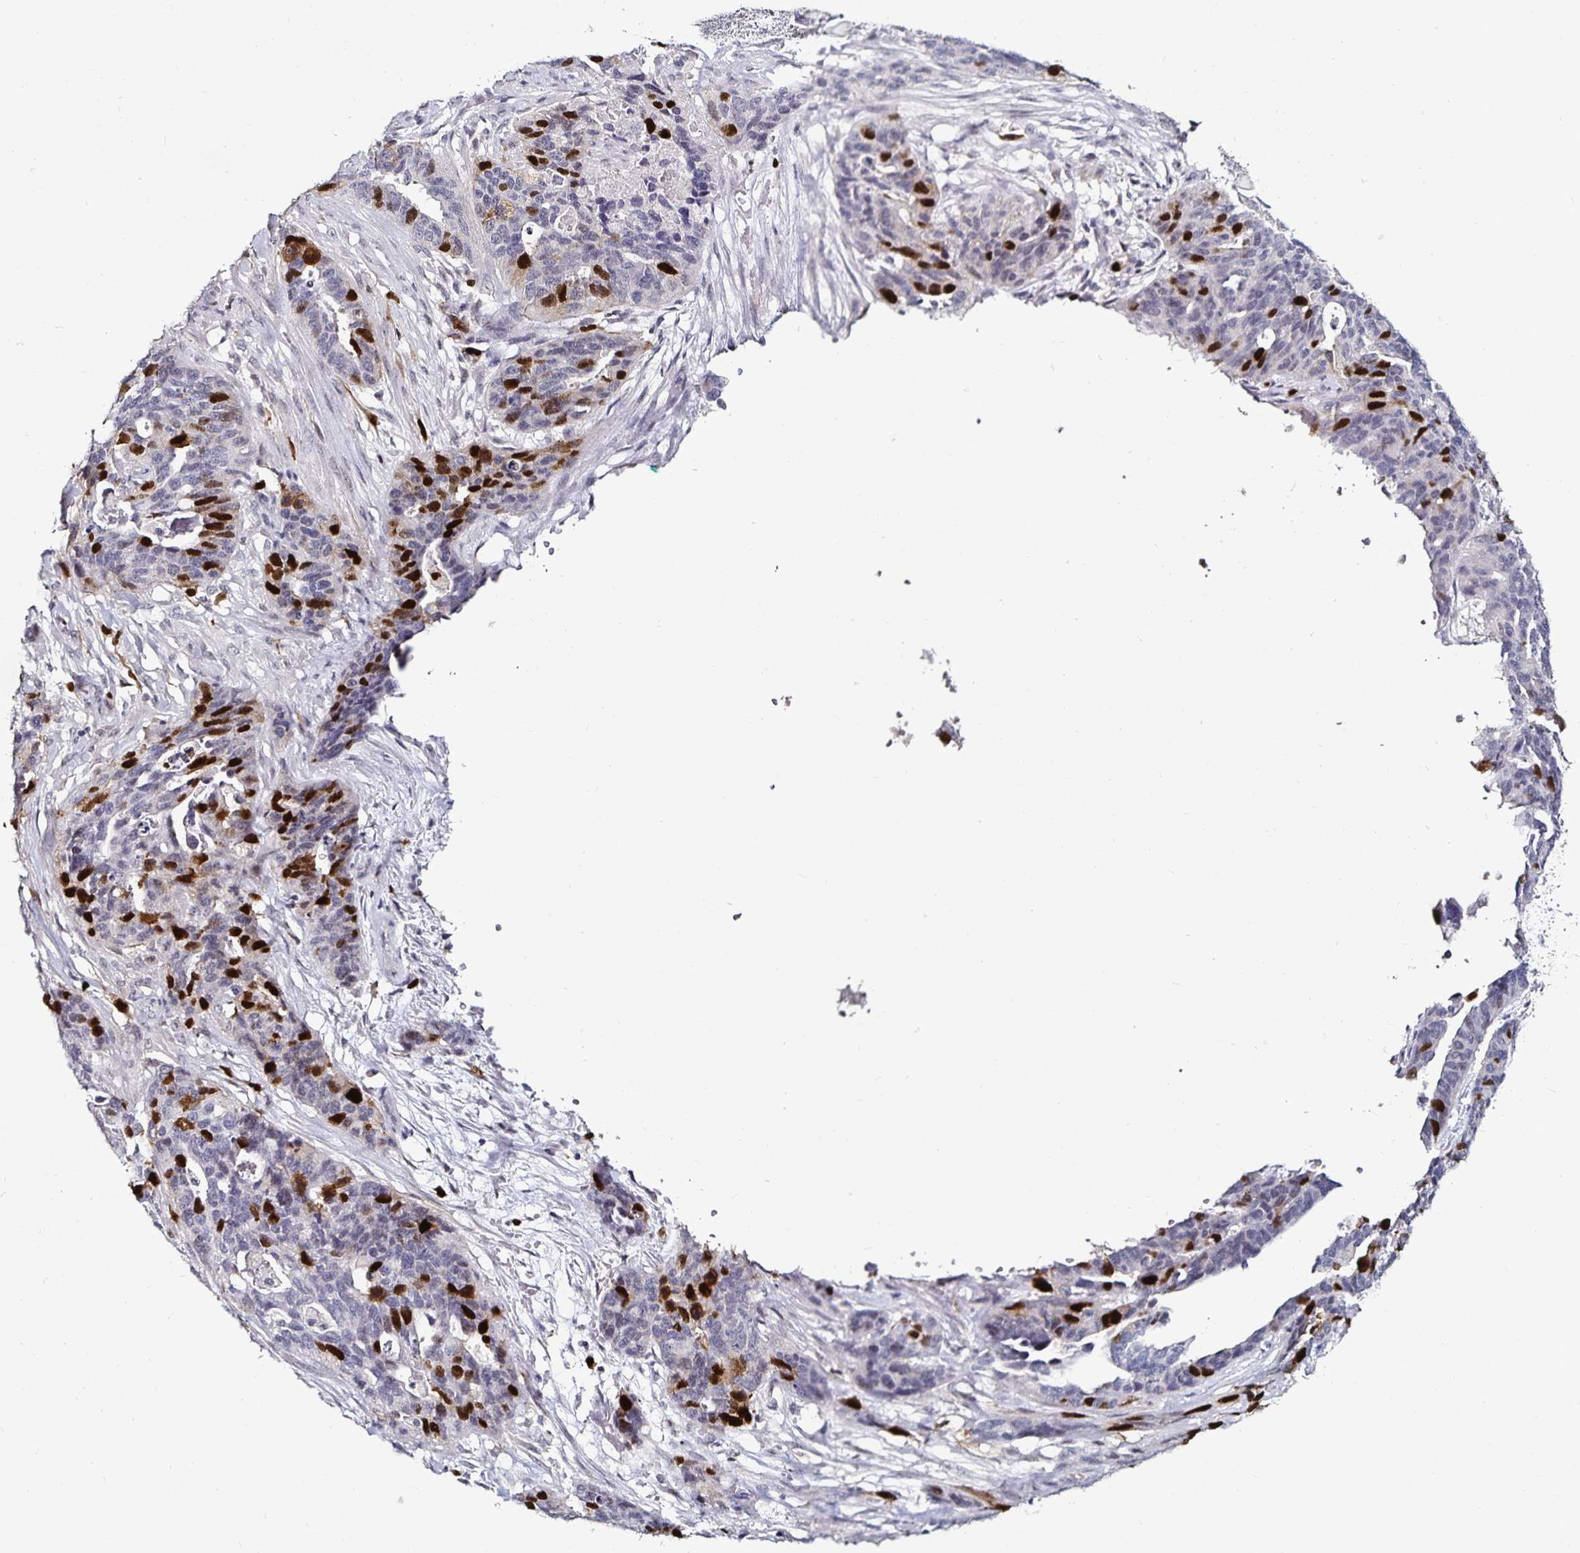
{"staining": {"intensity": "strong", "quantity": "25%-75%", "location": "nuclear"}, "tissue": "ovarian cancer", "cell_type": "Tumor cells", "image_type": "cancer", "snomed": [{"axis": "morphology", "description": "Cystadenocarcinoma, serous, NOS"}, {"axis": "topography", "description": "Ovary"}], "caption": "A brown stain highlights strong nuclear positivity of a protein in serous cystadenocarcinoma (ovarian) tumor cells.", "gene": "ANLN", "patient": {"sex": "female", "age": 64}}